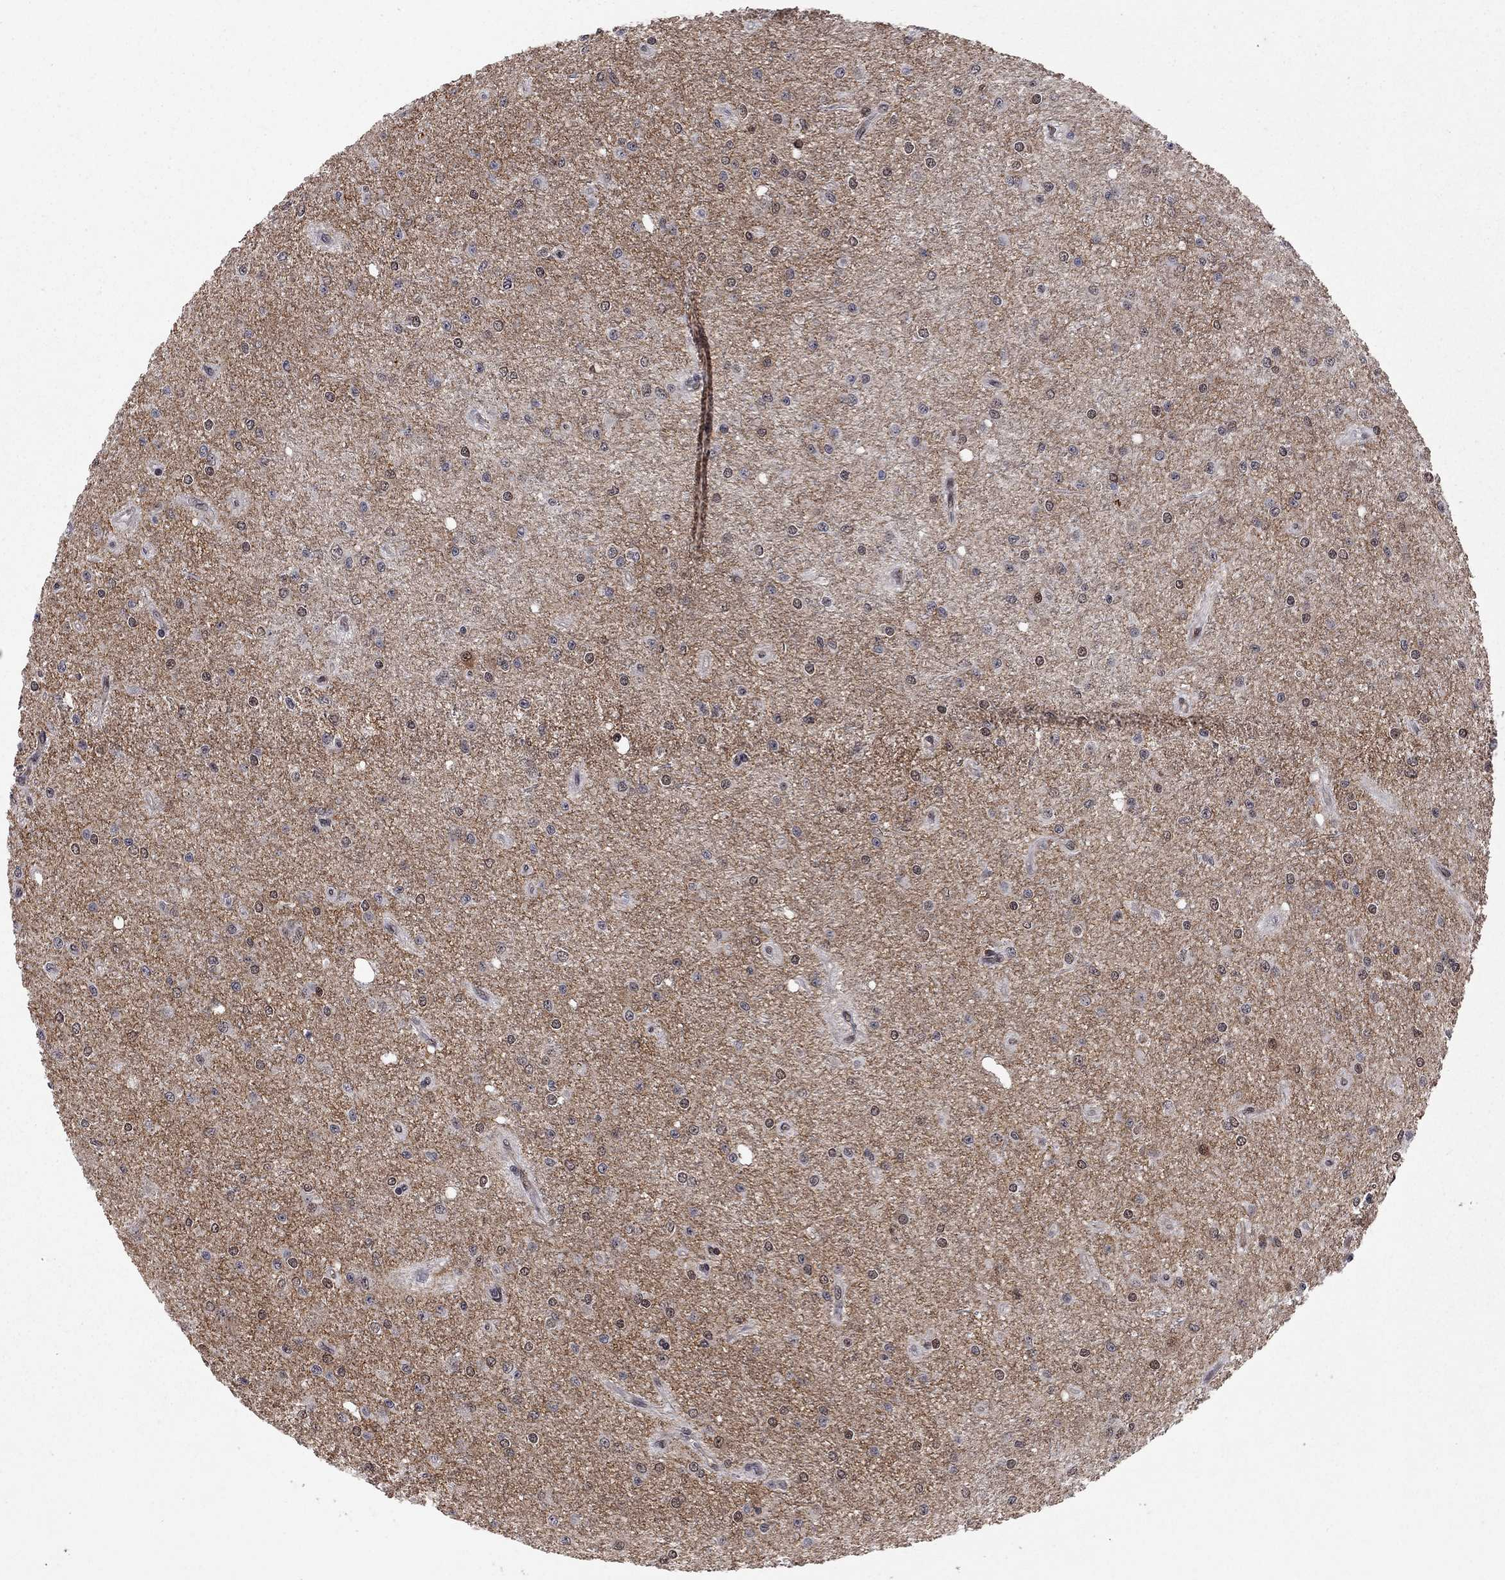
{"staining": {"intensity": "weak", "quantity": "25%-75%", "location": "nuclear"}, "tissue": "glioma", "cell_type": "Tumor cells", "image_type": "cancer", "snomed": [{"axis": "morphology", "description": "Glioma, malignant, Low grade"}, {"axis": "topography", "description": "Brain"}], "caption": "There is low levels of weak nuclear positivity in tumor cells of glioma, as demonstrated by immunohistochemical staining (brown color).", "gene": "SAP30L", "patient": {"sex": "male", "age": 27}}